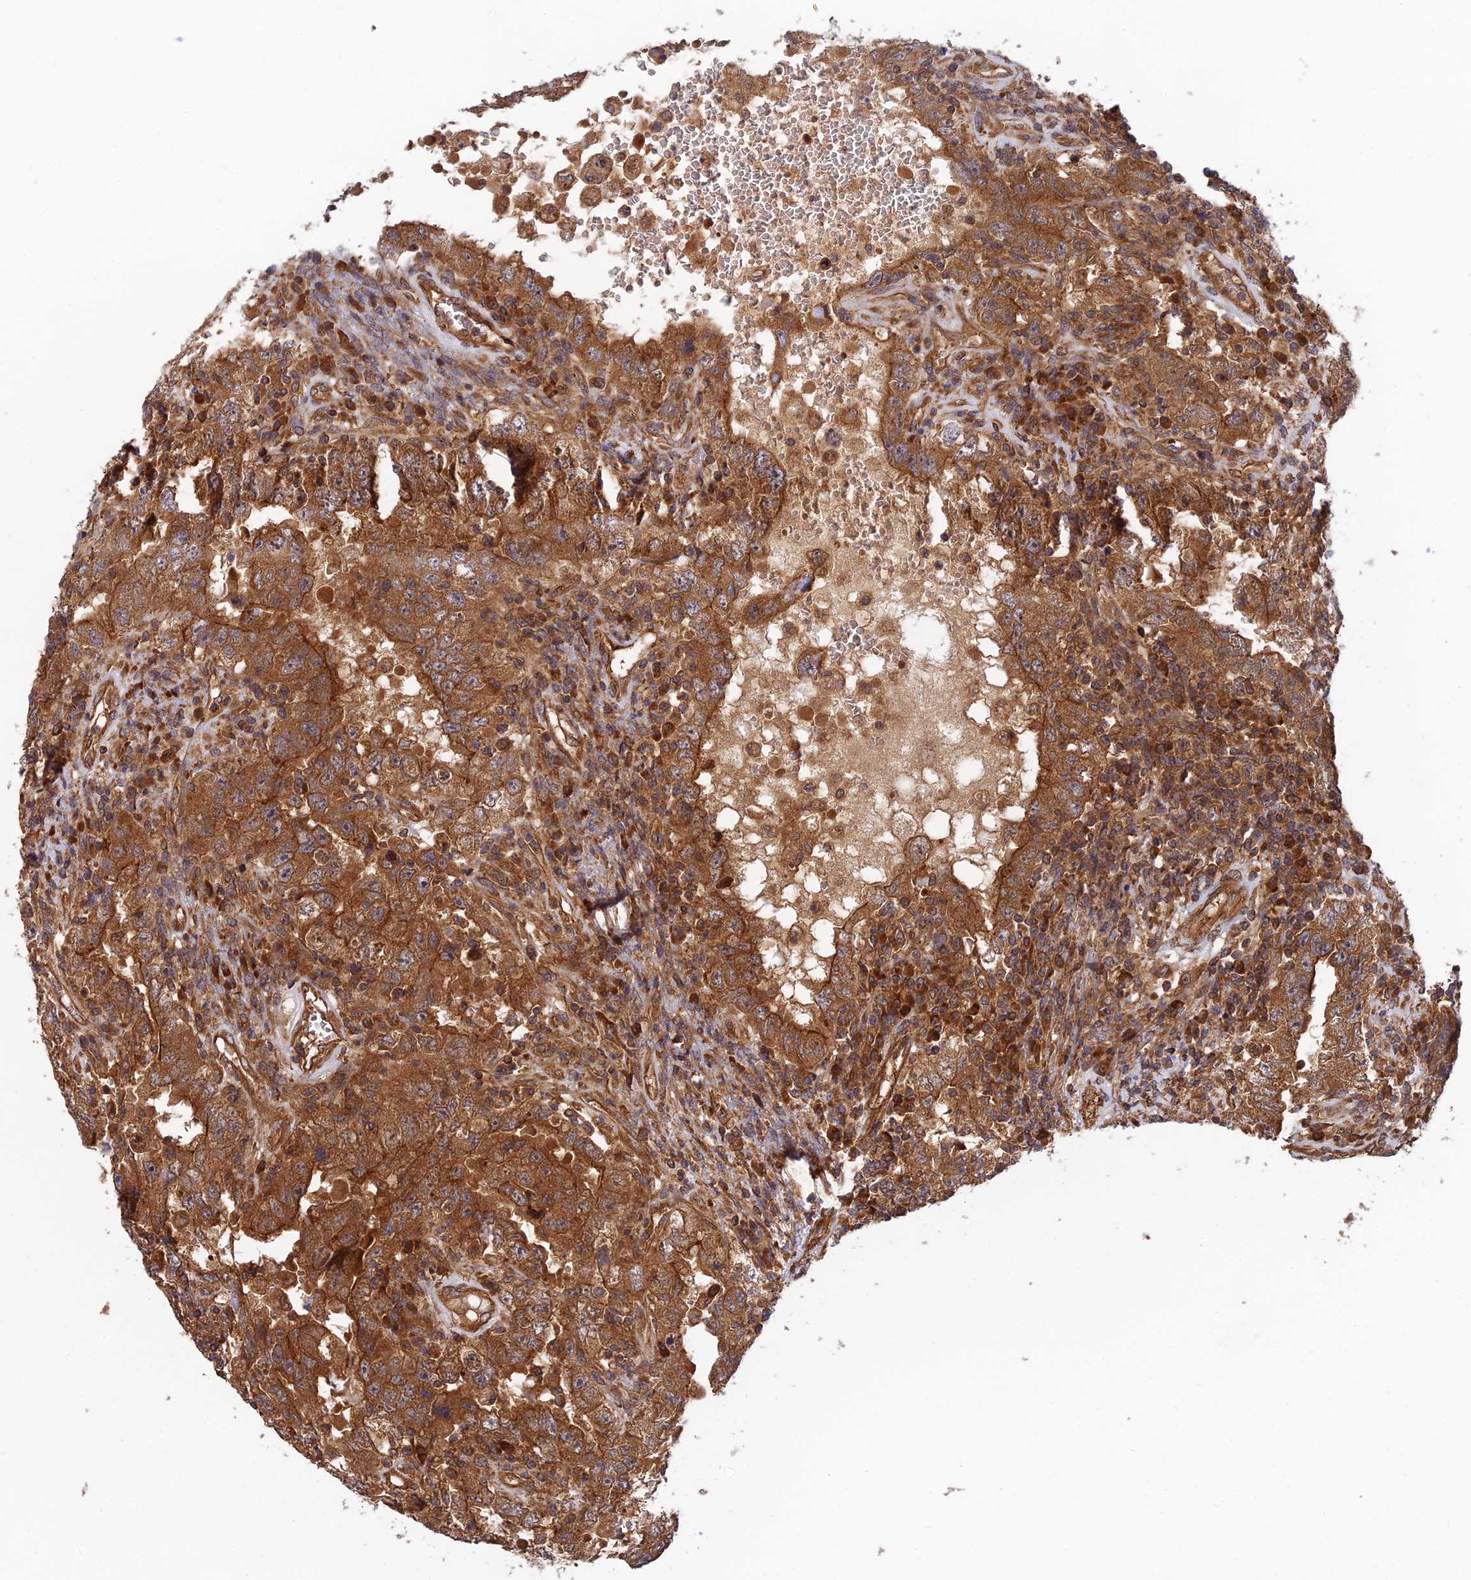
{"staining": {"intensity": "strong", "quantity": ">75%", "location": "cytoplasmic/membranous"}, "tissue": "testis cancer", "cell_type": "Tumor cells", "image_type": "cancer", "snomed": [{"axis": "morphology", "description": "Carcinoma, Embryonal, NOS"}, {"axis": "topography", "description": "Testis"}], "caption": "Protein positivity by immunohistochemistry displays strong cytoplasmic/membranous staining in approximately >75% of tumor cells in testis cancer.", "gene": "RELCH", "patient": {"sex": "male", "age": 26}}